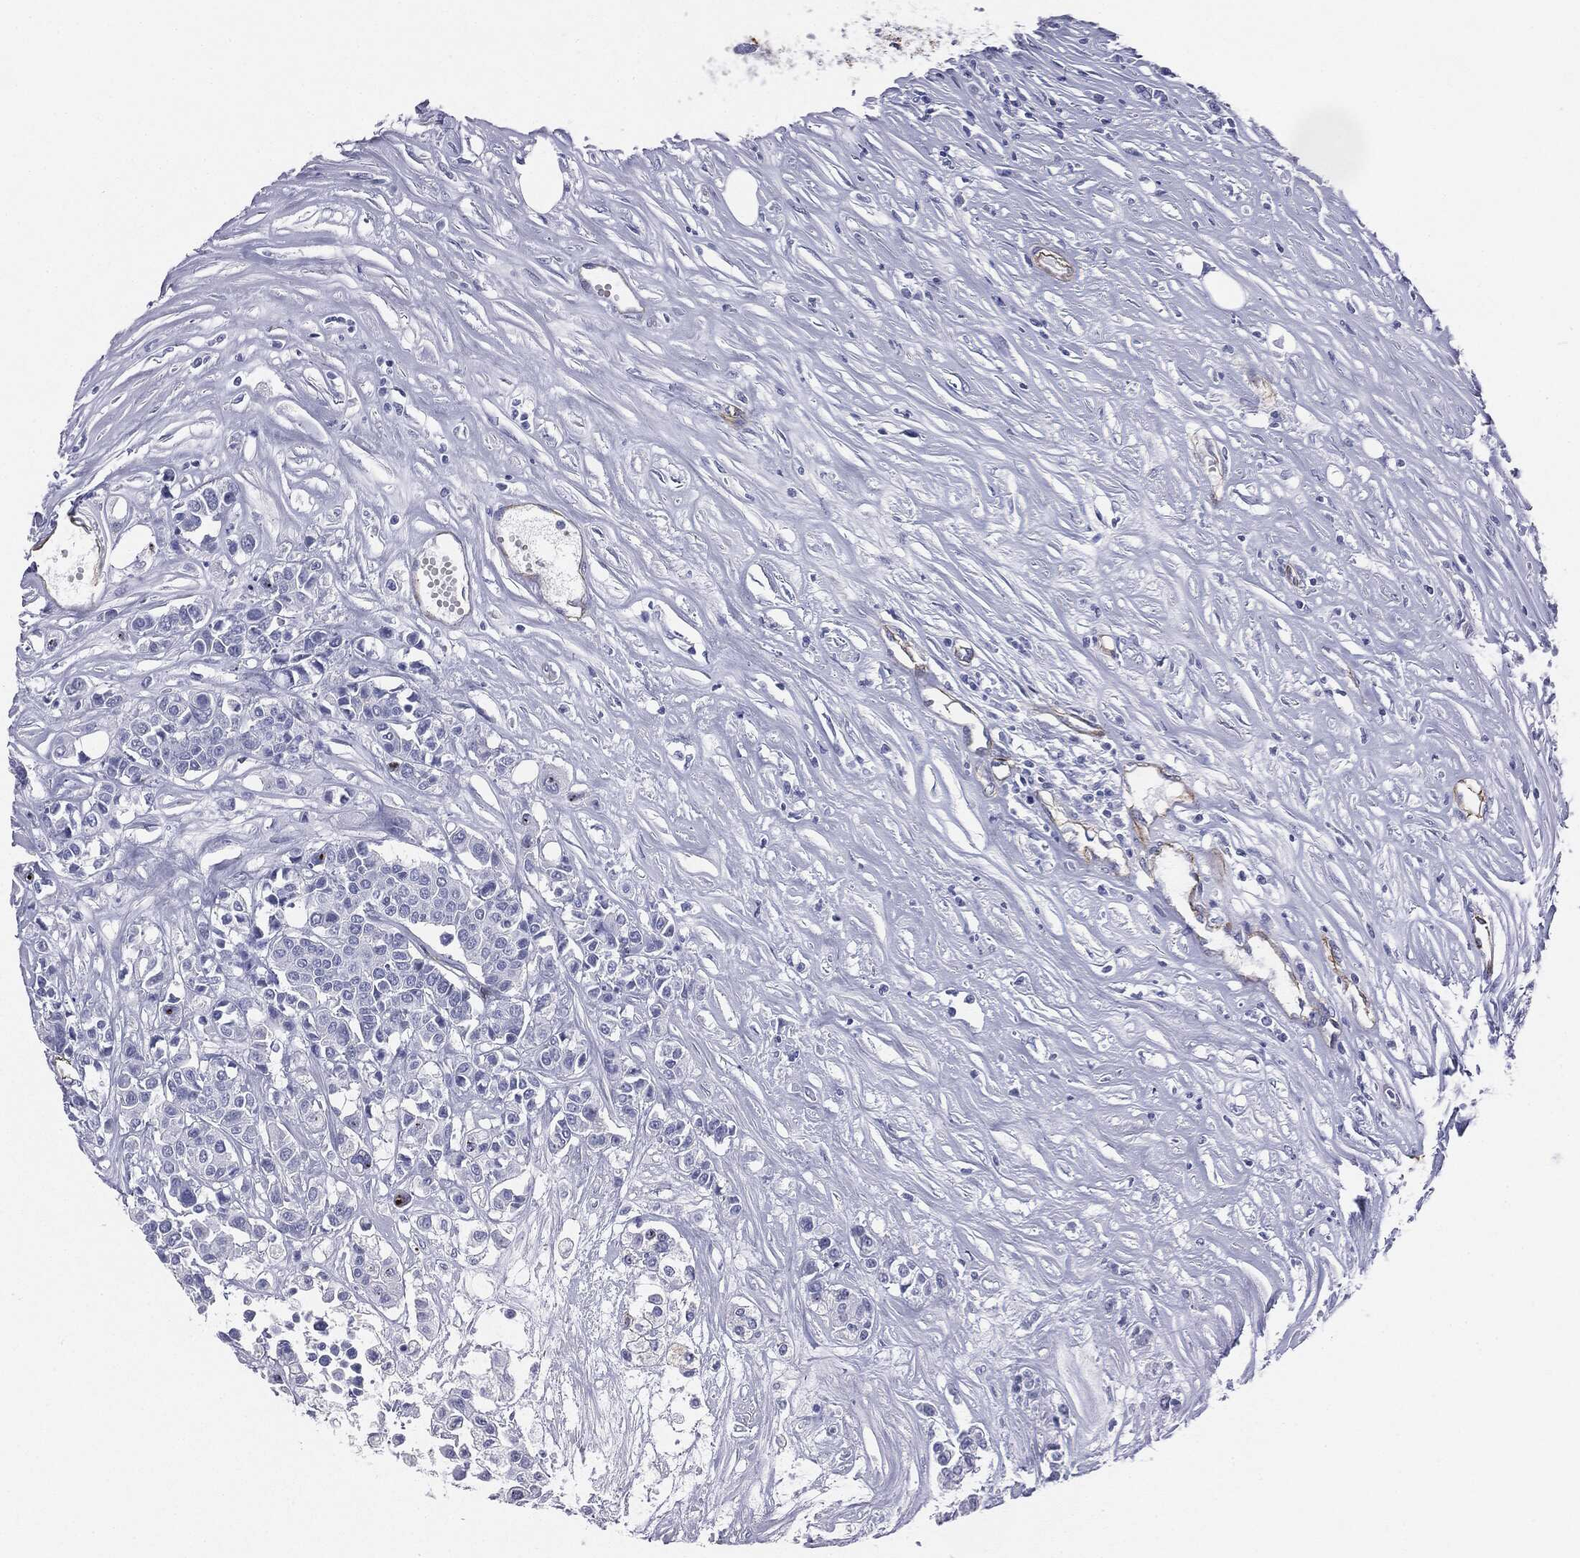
{"staining": {"intensity": "negative", "quantity": "none", "location": "none"}, "tissue": "carcinoid", "cell_type": "Tumor cells", "image_type": "cancer", "snomed": [{"axis": "morphology", "description": "Carcinoid, malignant, NOS"}, {"axis": "topography", "description": "Colon"}], "caption": "Histopathology image shows no significant protein positivity in tumor cells of carcinoid (malignant).", "gene": "MUC5AC", "patient": {"sex": "male", "age": 81}}